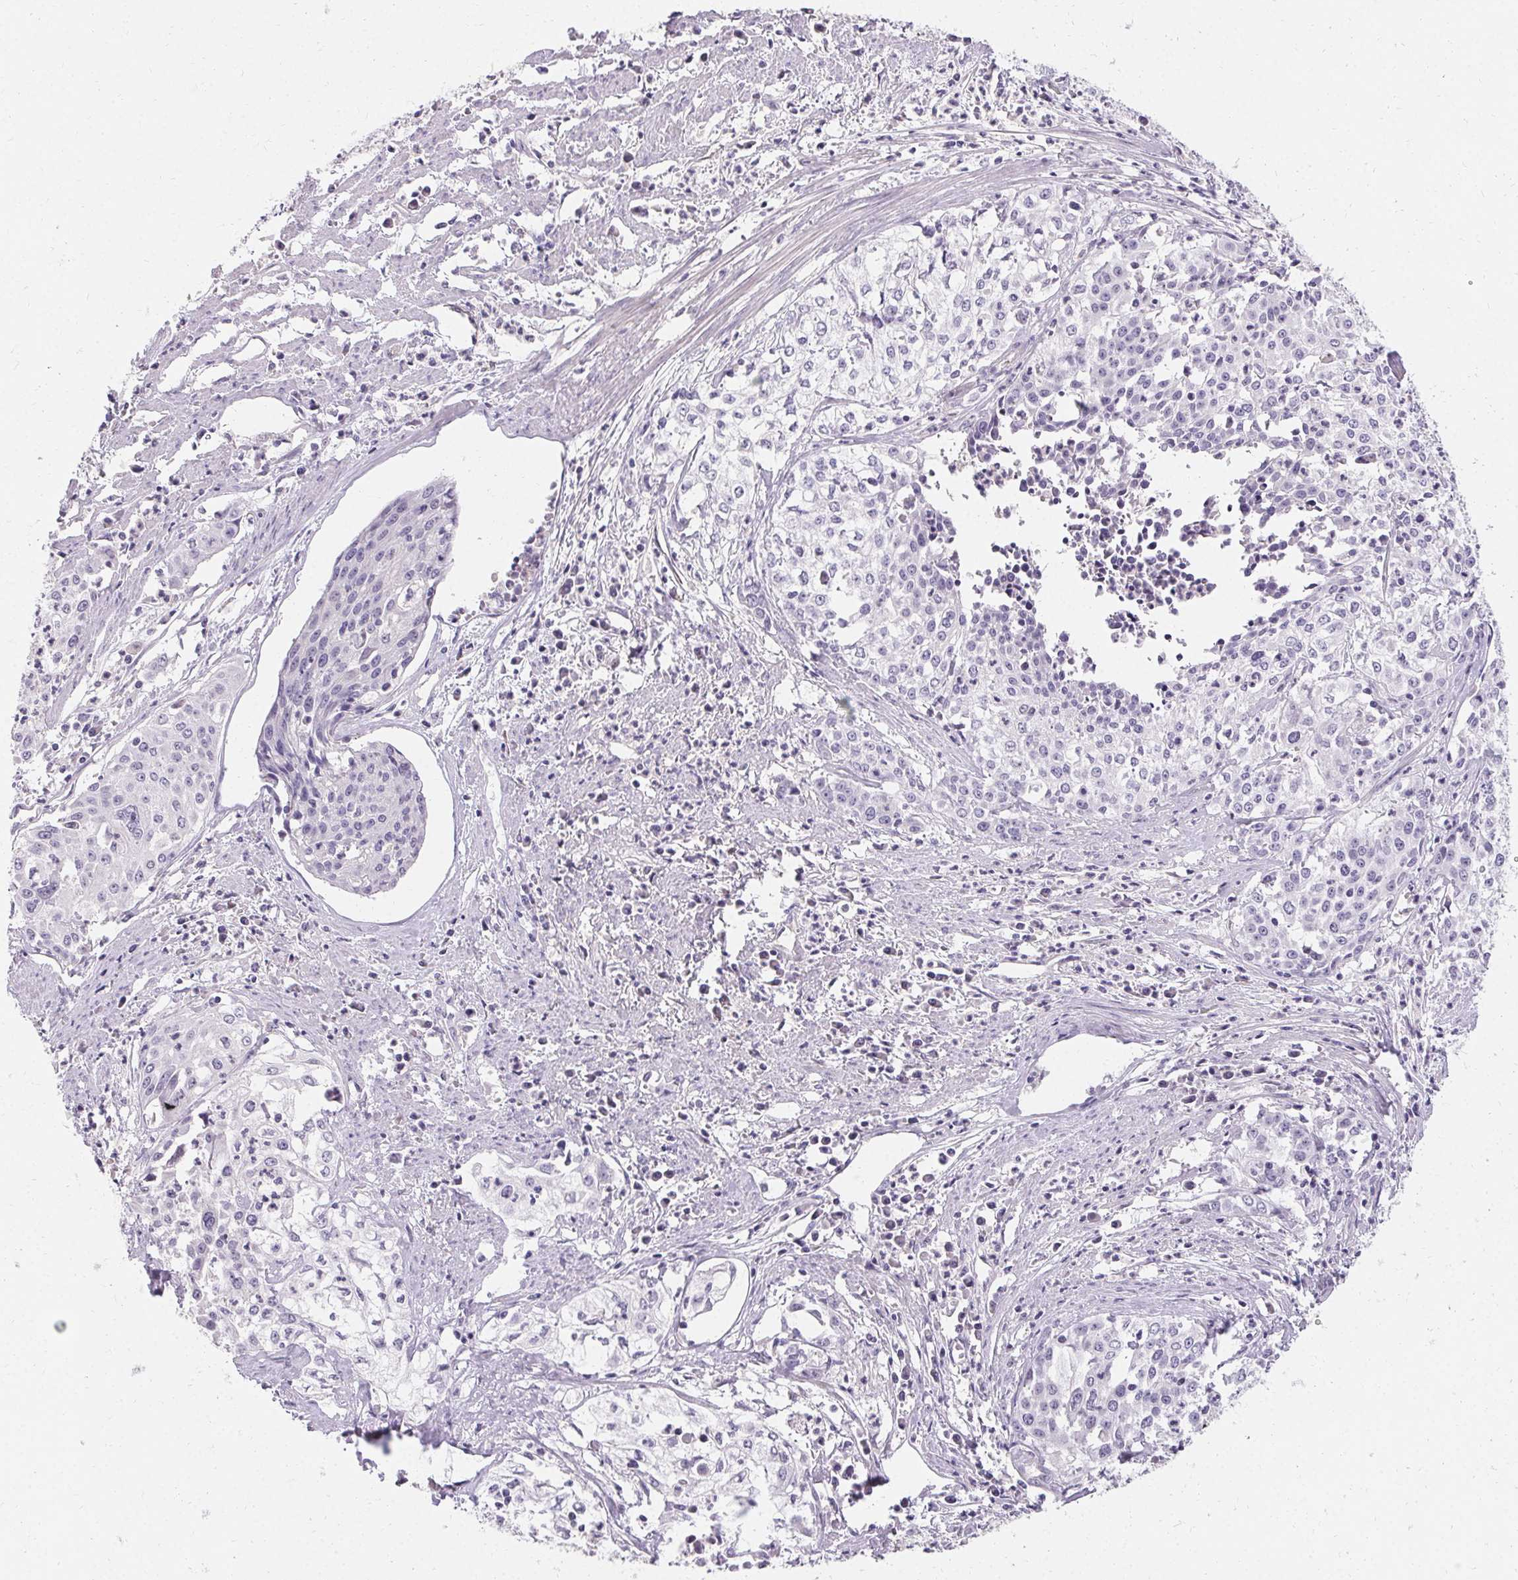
{"staining": {"intensity": "negative", "quantity": "none", "location": "none"}, "tissue": "cervical cancer", "cell_type": "Tumor cells", "image_type": "cancer", "snomed": [{"axis": "morphology", "description": "Squamous cell carcinoma, NOS"}, {"axis": "topography", "description": "Cervix"}], "caption": "Tumor cells show no significant protein staining in squamous cell carcinoma (cervical).", "gene": "TRIP13", "patient": {"sex": "female", "age": 39}}